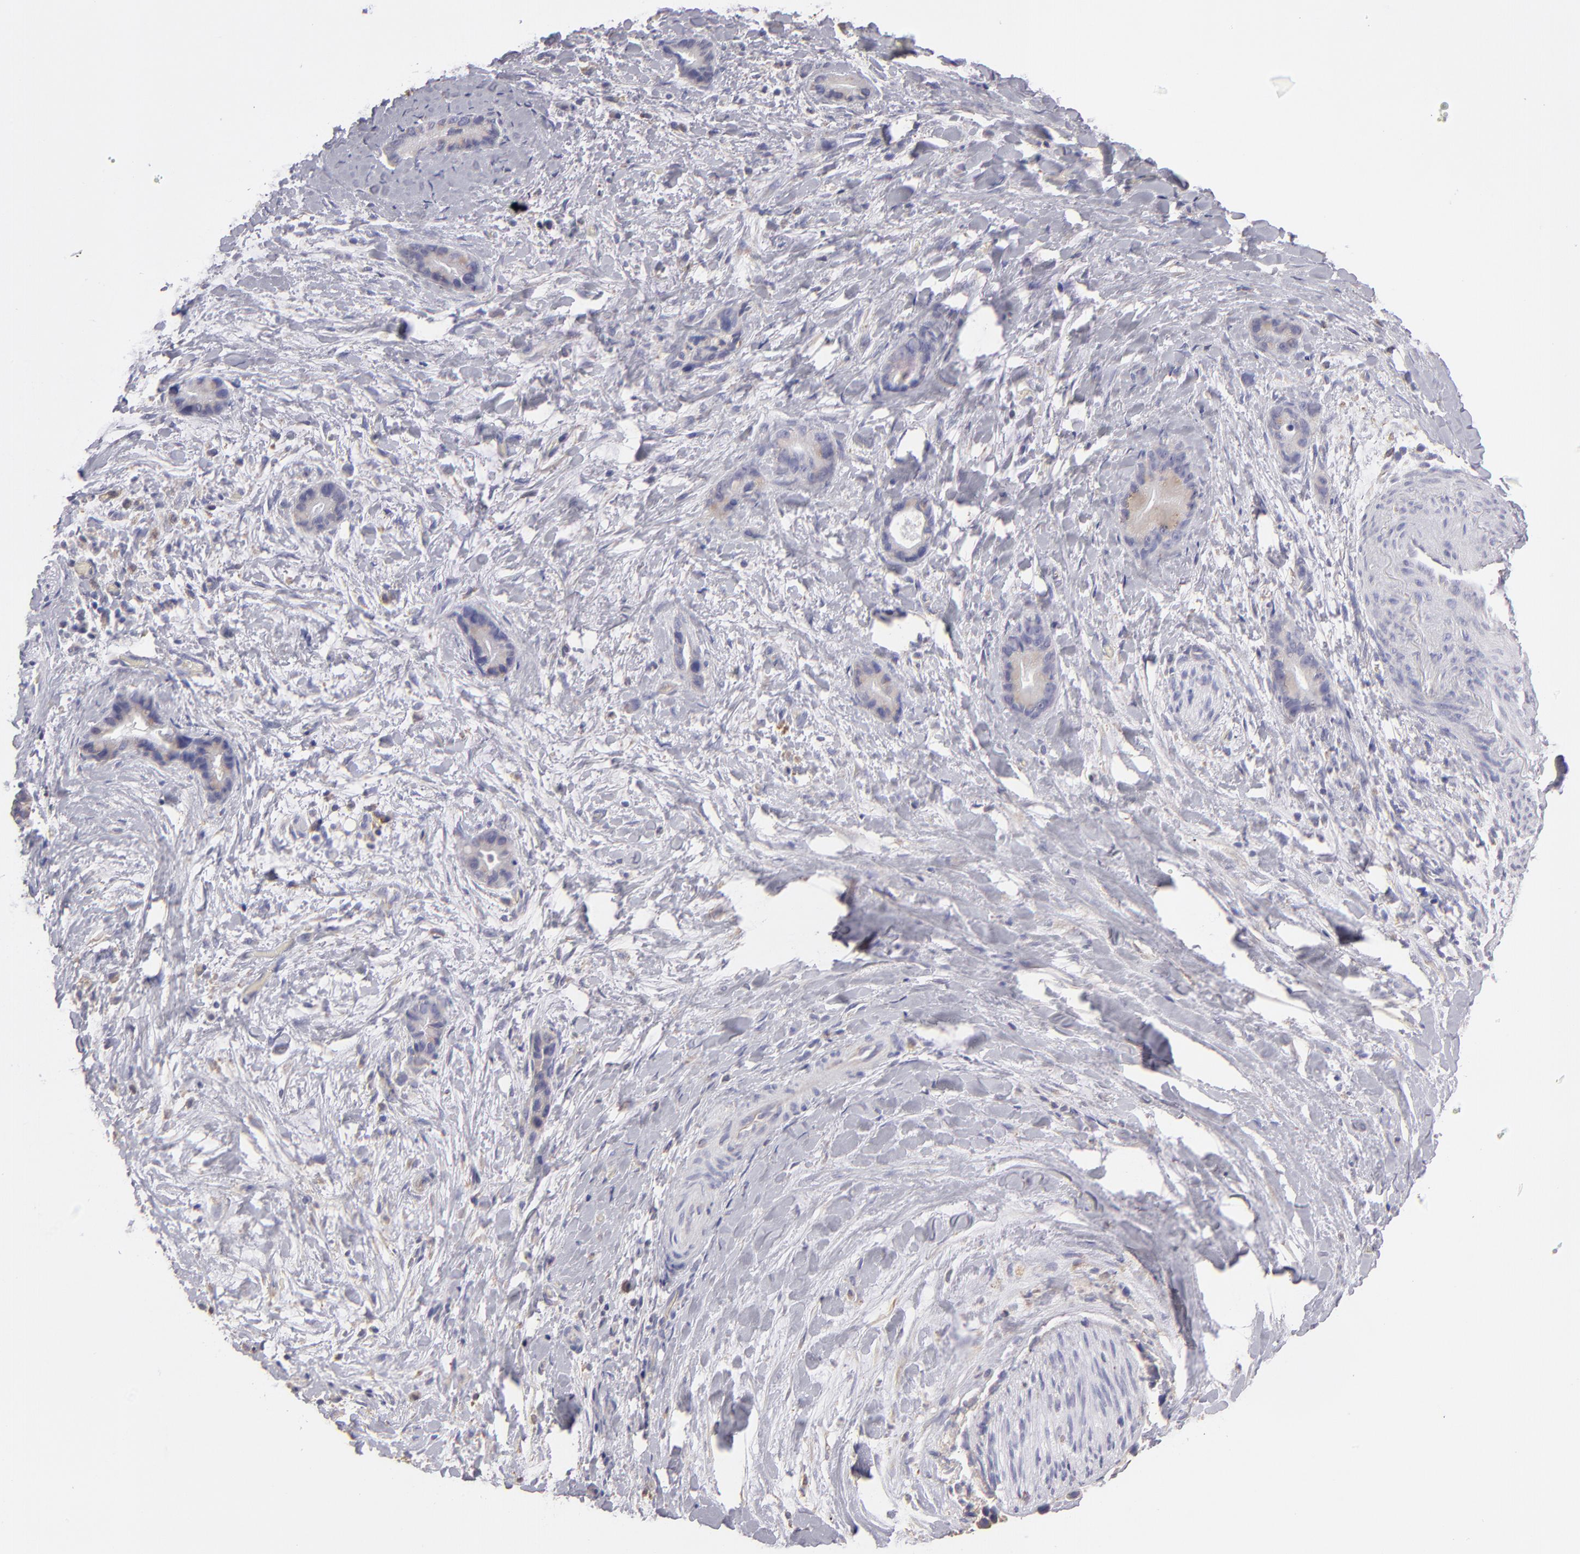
{"staining": {"intensity": "weak", "quantity": ">75%", "location": "cytoplasmic/membranous"}, "tissue": "liver cancer", "cell_type": "Tumor cells", "image_type": "cancer", "snomed": [{"axis": "morphology", "description": "Cholangiocarcinoma"}, {"axis": "topography", "description": "Liver"}], "caption": "The immunohistochemical stain highlights weak cytoplasmic/membranous staining in tumor cells of cholangiocarcinoma (liver) tissue. The protein is shown in brown color, while the nuclei are stained blue.", "gene": "CALR", "patient": {"sex": "female", "age": 55}}